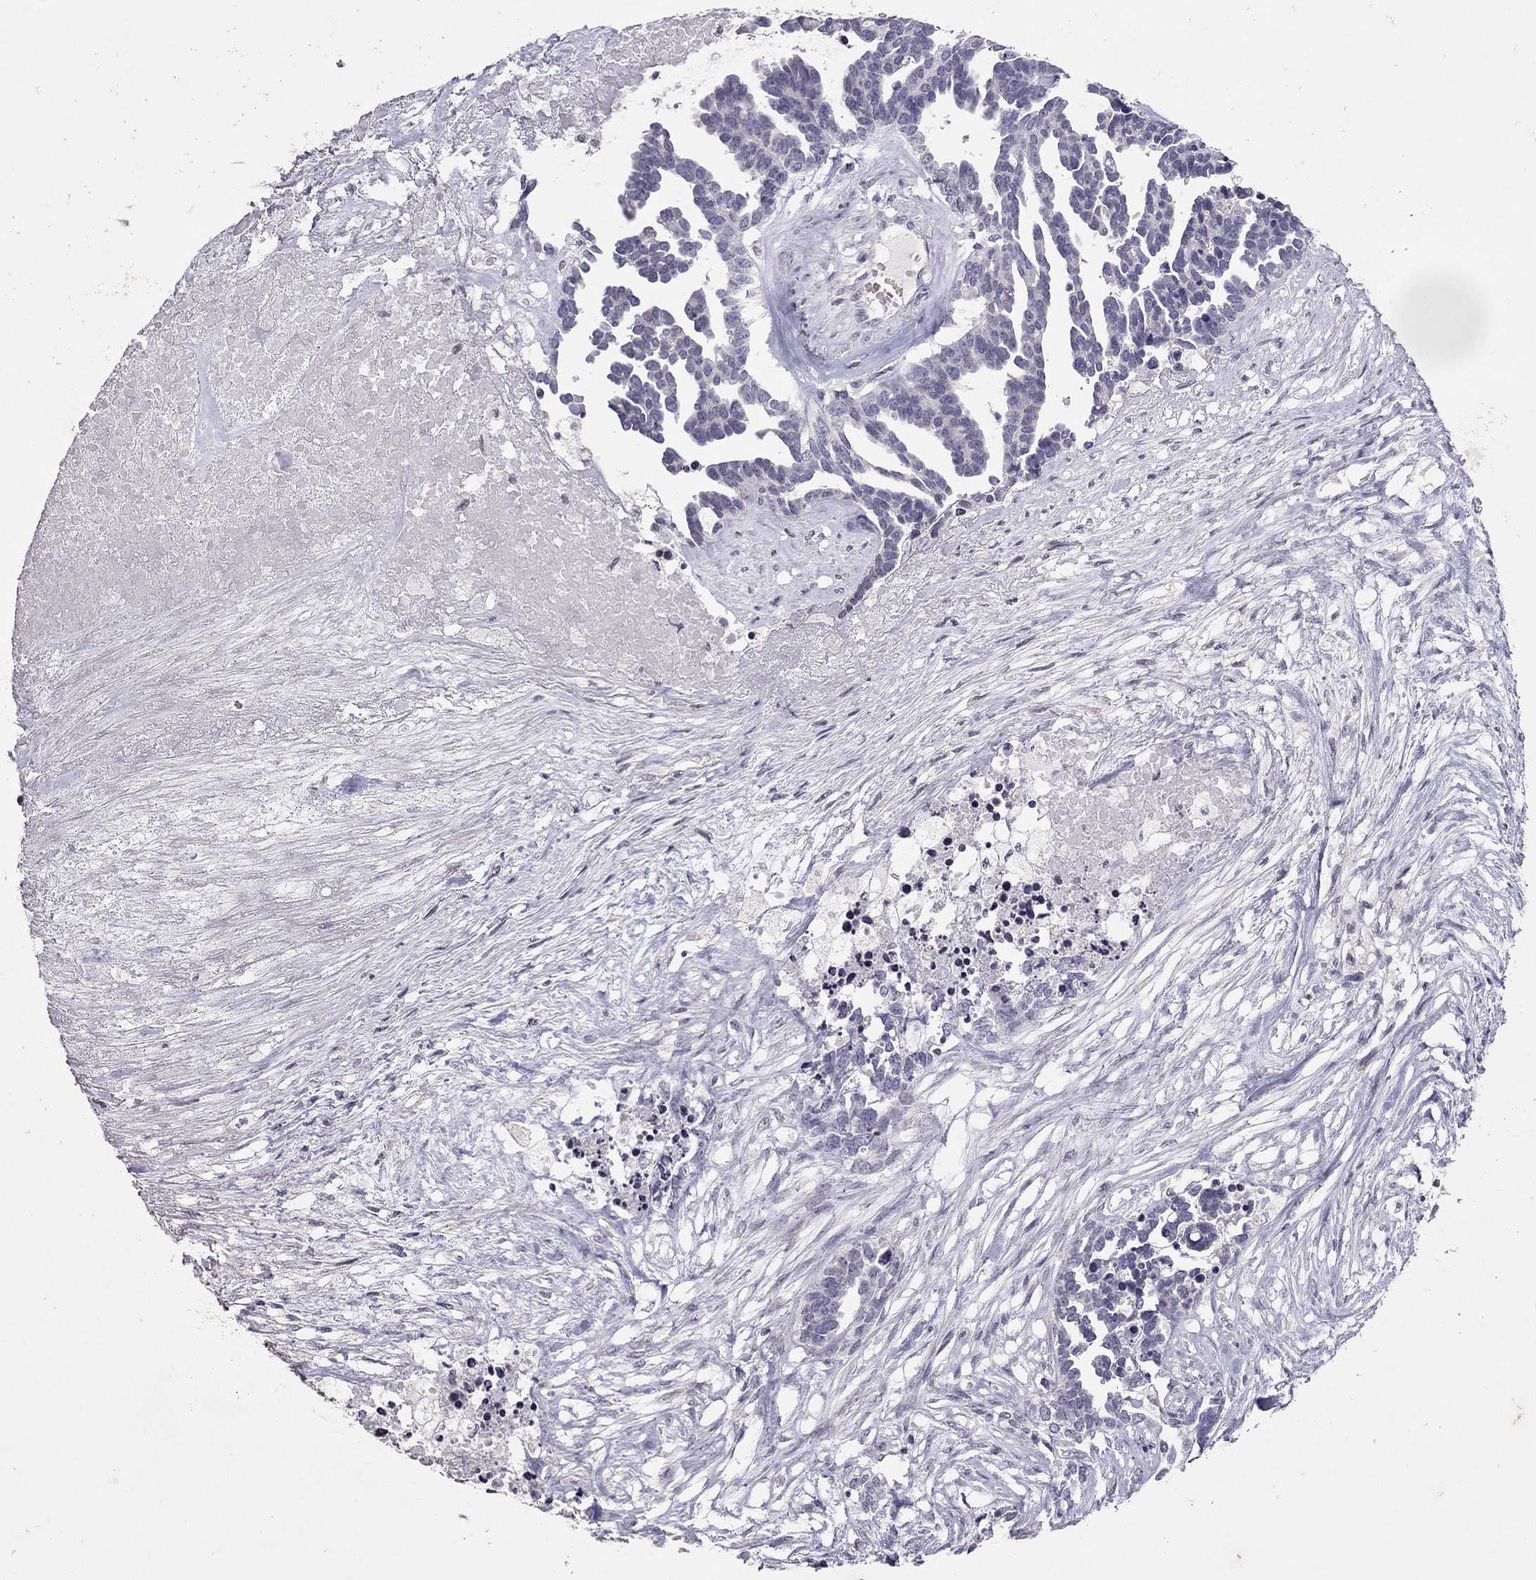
{"staining": {"intensity": "negative", "quantity": "none", "location": "none"}, "tissue": "ovarian cancer", "cell_type": "Tumor cells", "image_type": "cancer", "snomed": [{"axis": "morphology", "description": "Cystadenocarcinoma, serous, NOS"}, {"axis": "topography", "description": "Ovary"}], "caption": "A photomicrograph of human ovarian serous cystadenocarcinoma is negative for staining in tumor cells.", "gene": "TSHB", "patient": {"sex": "female", "age": 54}}